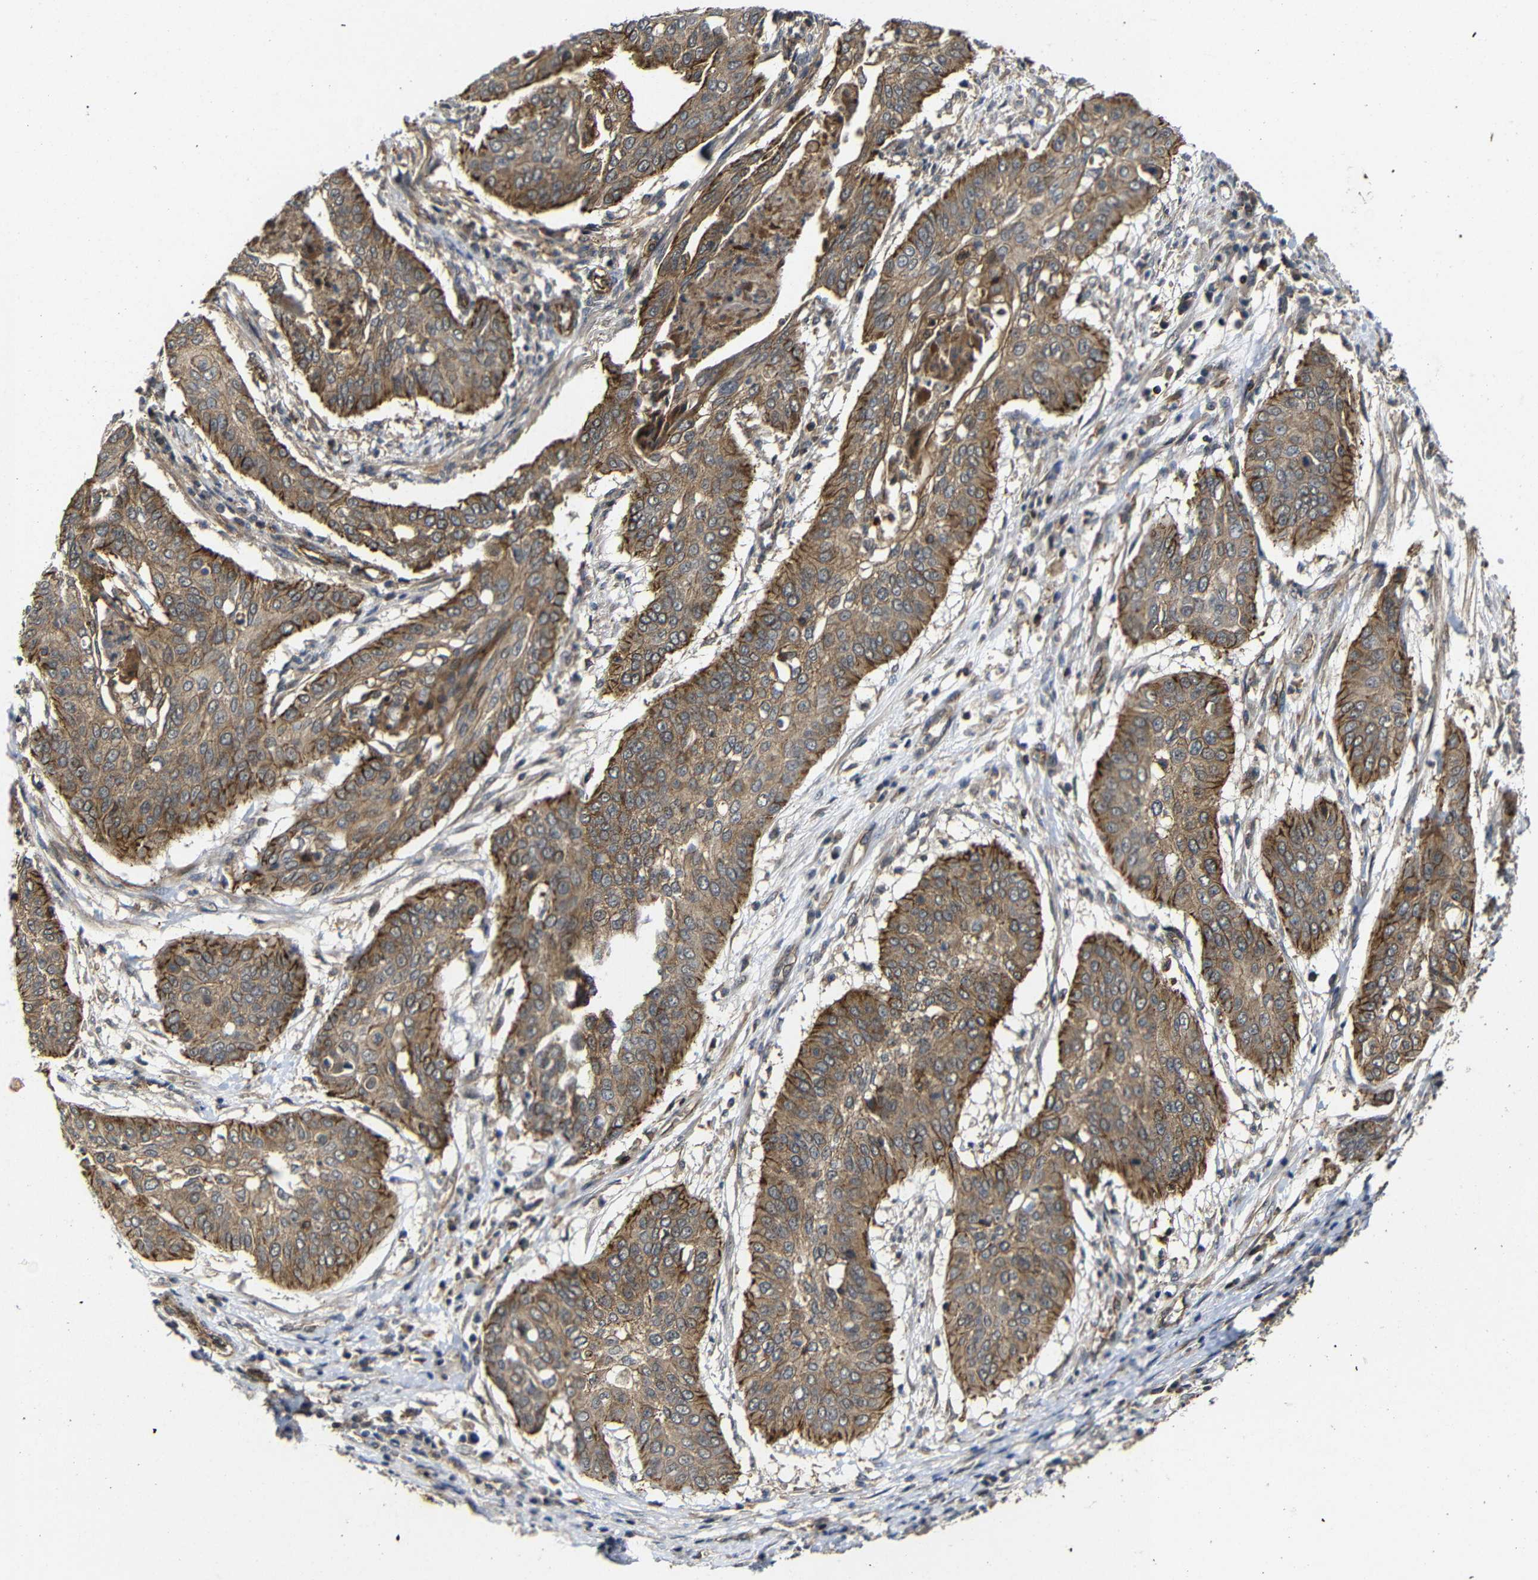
{"staining": {"intensity": "moderate", "quantity": ">75%", "location": "cytoplasmic/membranous"}, "tissue": "cervical cancer", "cell_type": "Tumor cells", "image_type": "cancer", "snomed": [{"axis": "morphology", "description": "Squamous cell carcinoma, NOS"}, {"axis": "topography", "description": "Cervix"}], "caption": "This histopathology image exhibits IHC staining of cervical cancer, with medium moderate cytoplasmic/membranous expression in about >75% of tumor cells.", "gene": "NANOS1", "patient": {"sex": "female", "age": 39}}